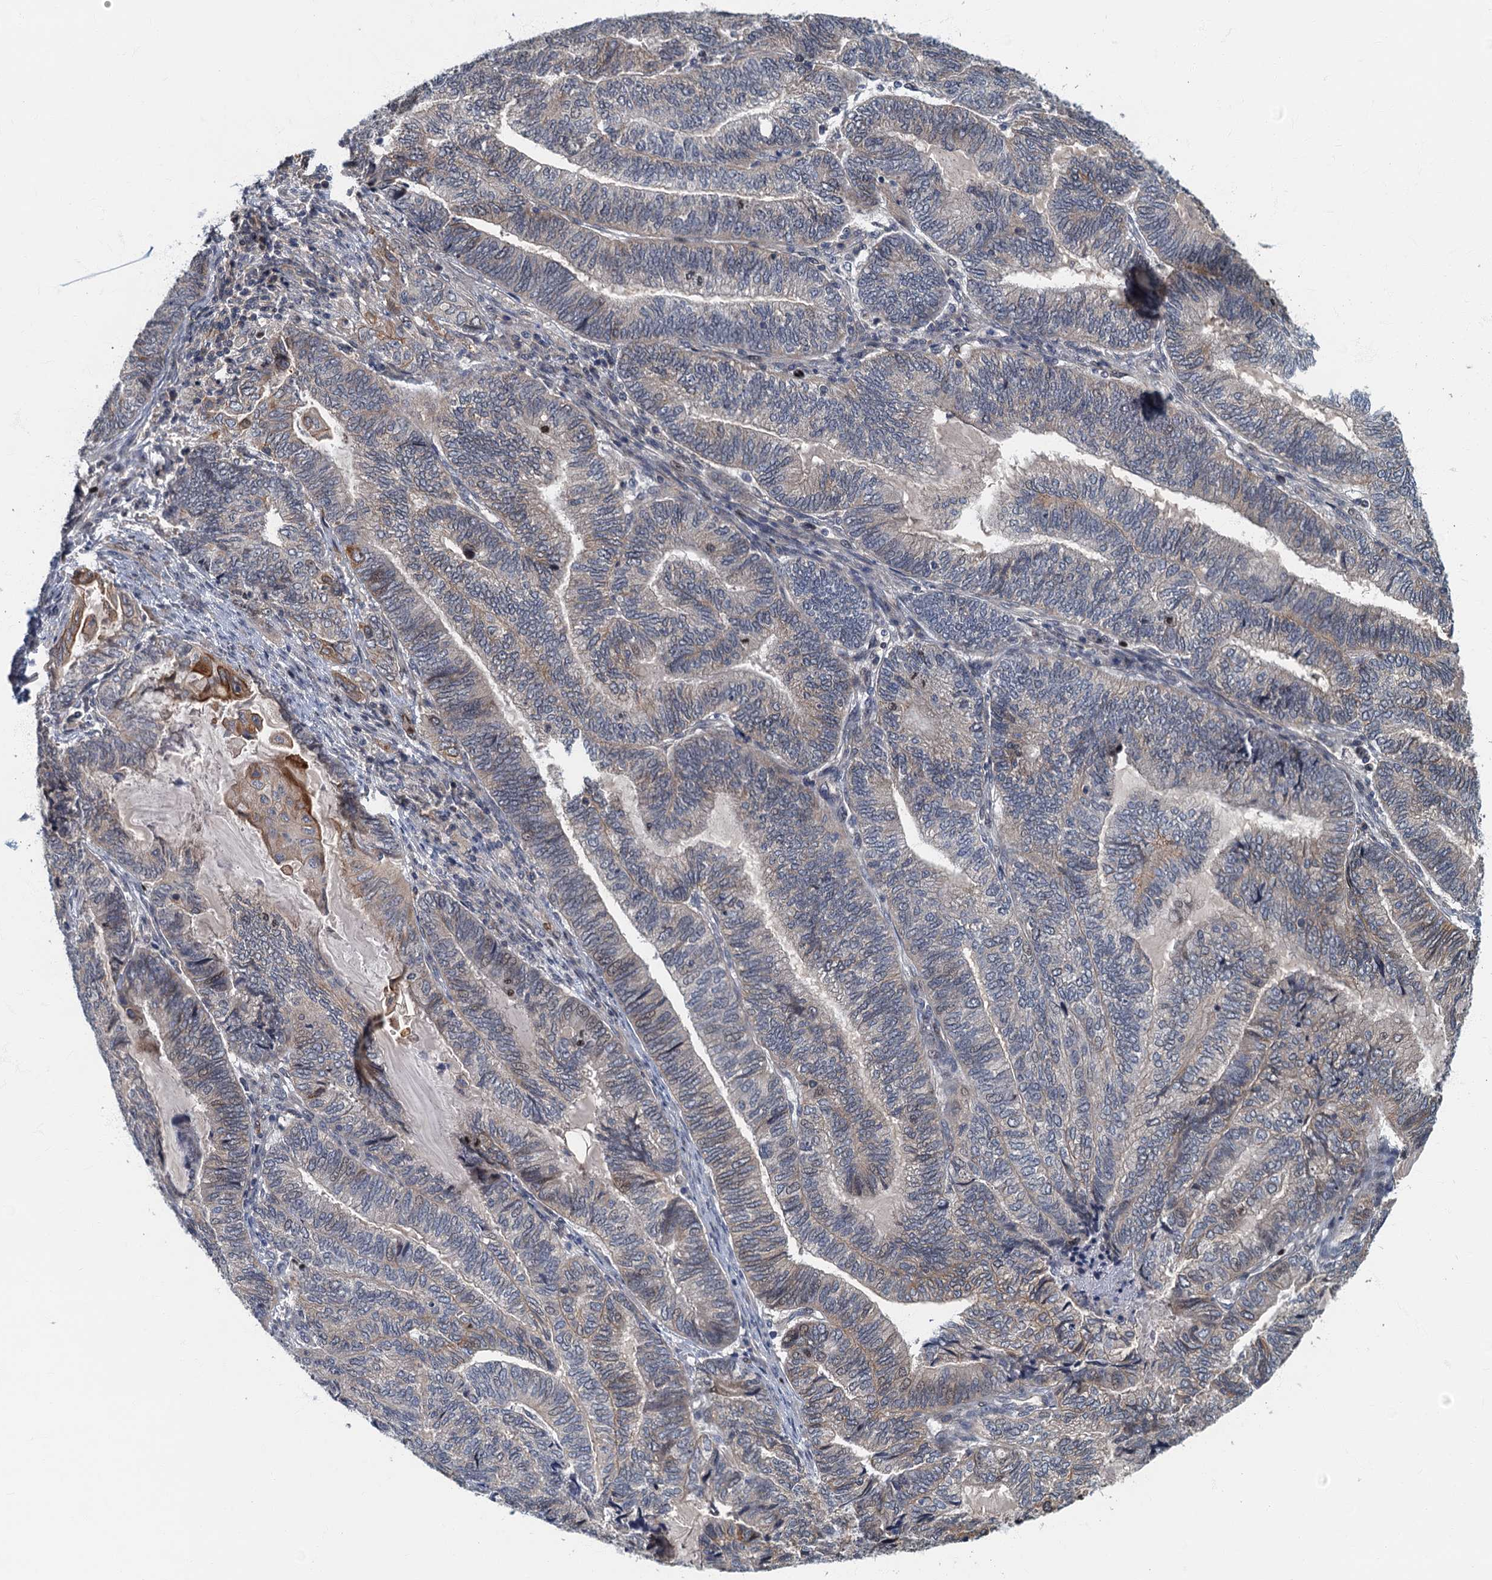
{"staining": {"intensity": "moderate", "quantity": "<25%", "location": "cytoplasmic/membranous"}, "tissue": "endometrial cancer", "cell_type": "Tumor cells", "image_type": "cancer", "snomed": [{"axis": "morphology", "description": "Adenocarcinoma, NOS"}, {"axis": "topography", "description": "Uterus"}, {"axis": "topography", "description": "Endometrium"}], "caption": "Endometrial adenocarcinoma tissue demonstrates moderate cytoplasmic/membranous expression in approximately <25% of tumor cells, visualized by immunohistochemistry.", "gene": "CKAP2L", "patient": {"sex": "female", "age": 70}}